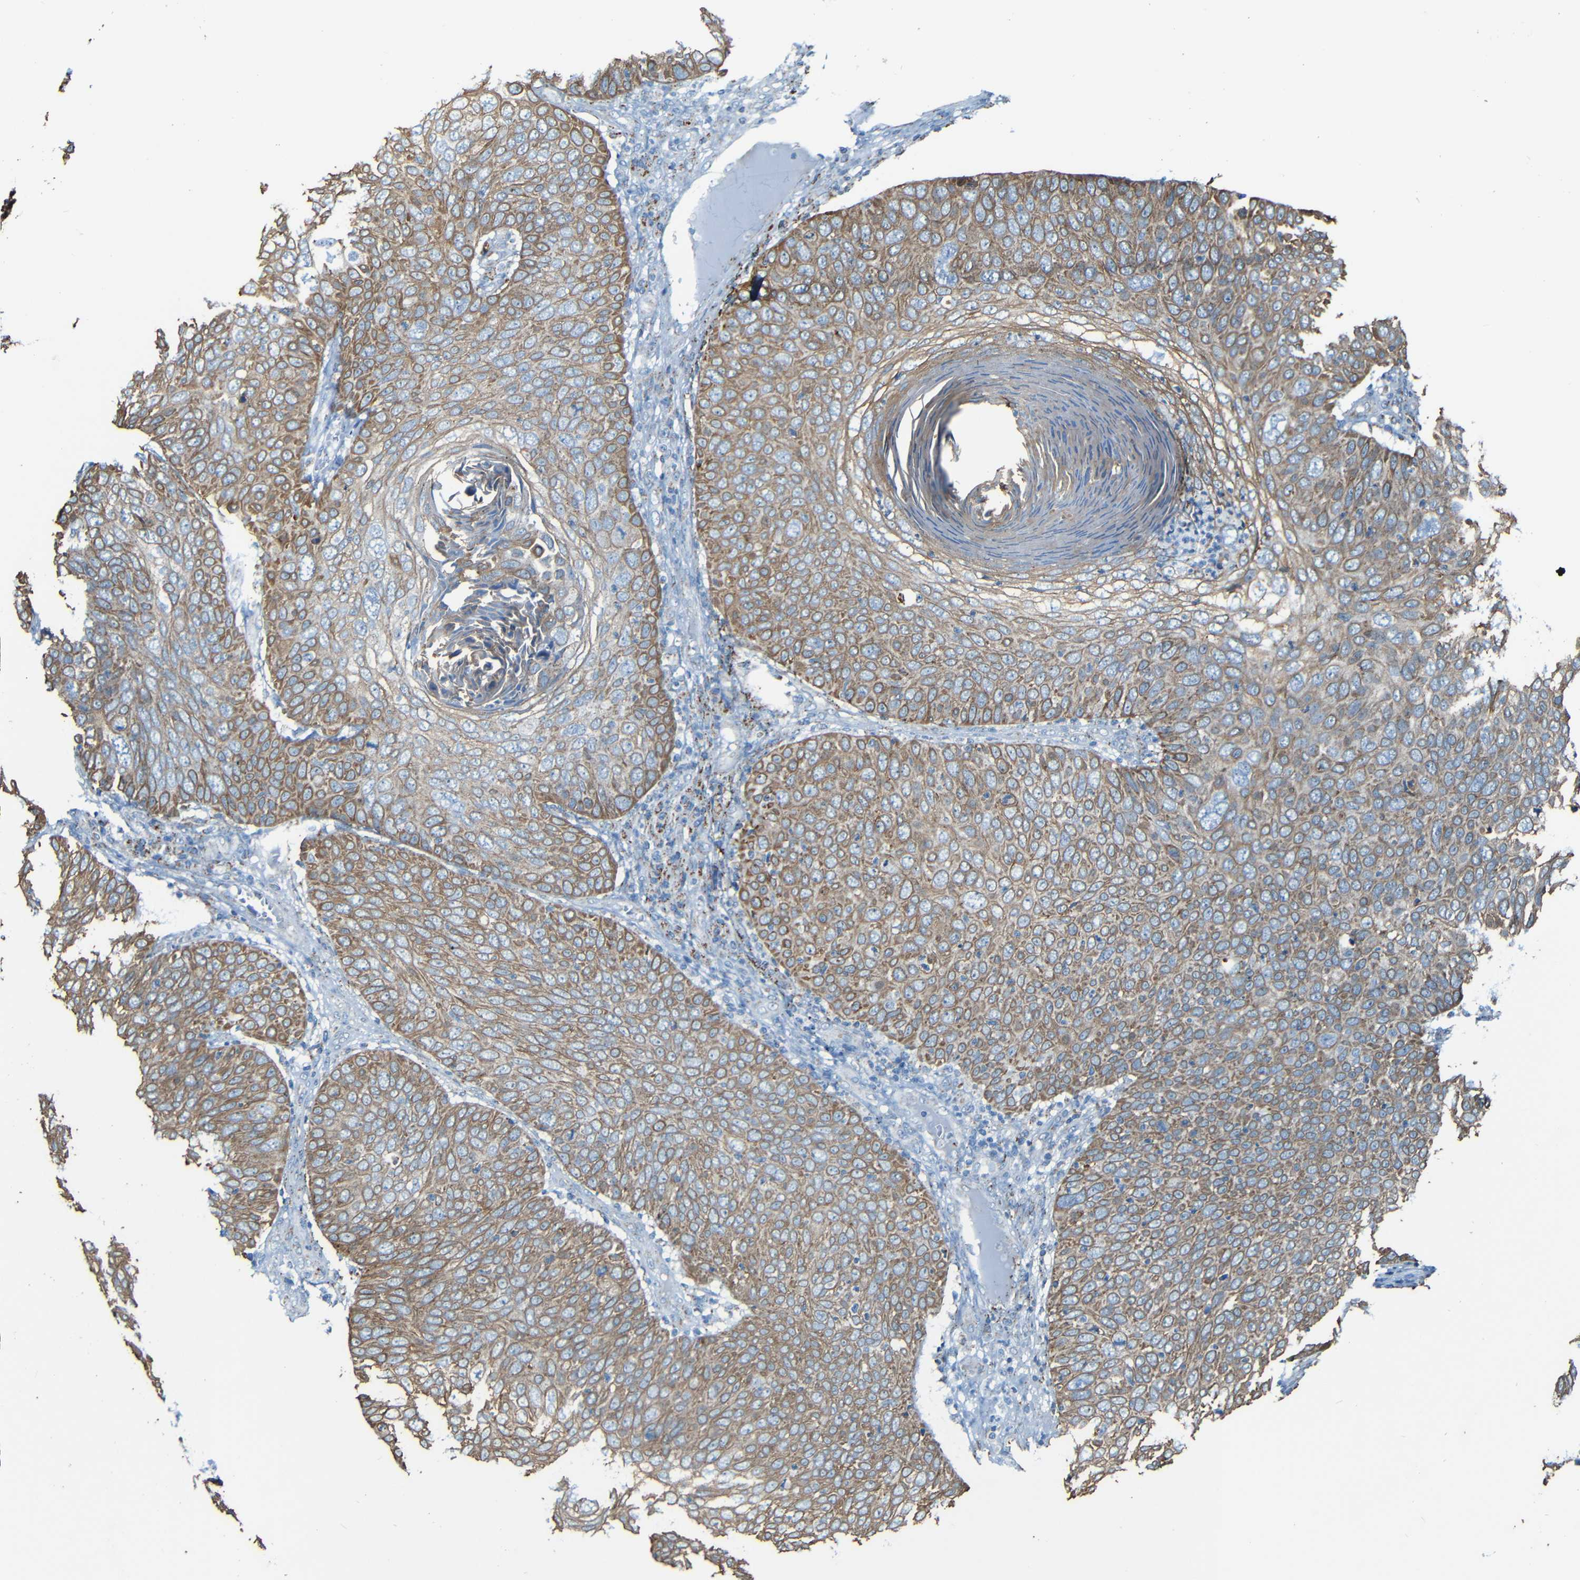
{"staining": {"intensity": "moderate", "quantity": ">75%", "location": "cytoplasmic/membranous"}, "tissue": "skin cancer", "cell_type": "Tumor cells", "image_type": "cancer", "snomed": [{"axis": "morphology", "description": "Squamous cell carcinoma, NOS"}, {"axis": "topography", "description": "Skin"}], "caption": "Human skin squamous cell carcinoma stained for a protein (brown) demonstrates moderate cytoplasmic/membranous positive expression in approximately >75% of tumor cells.", "gene": "WSCD2", "patient": {"sex": "male", "age": 87}}